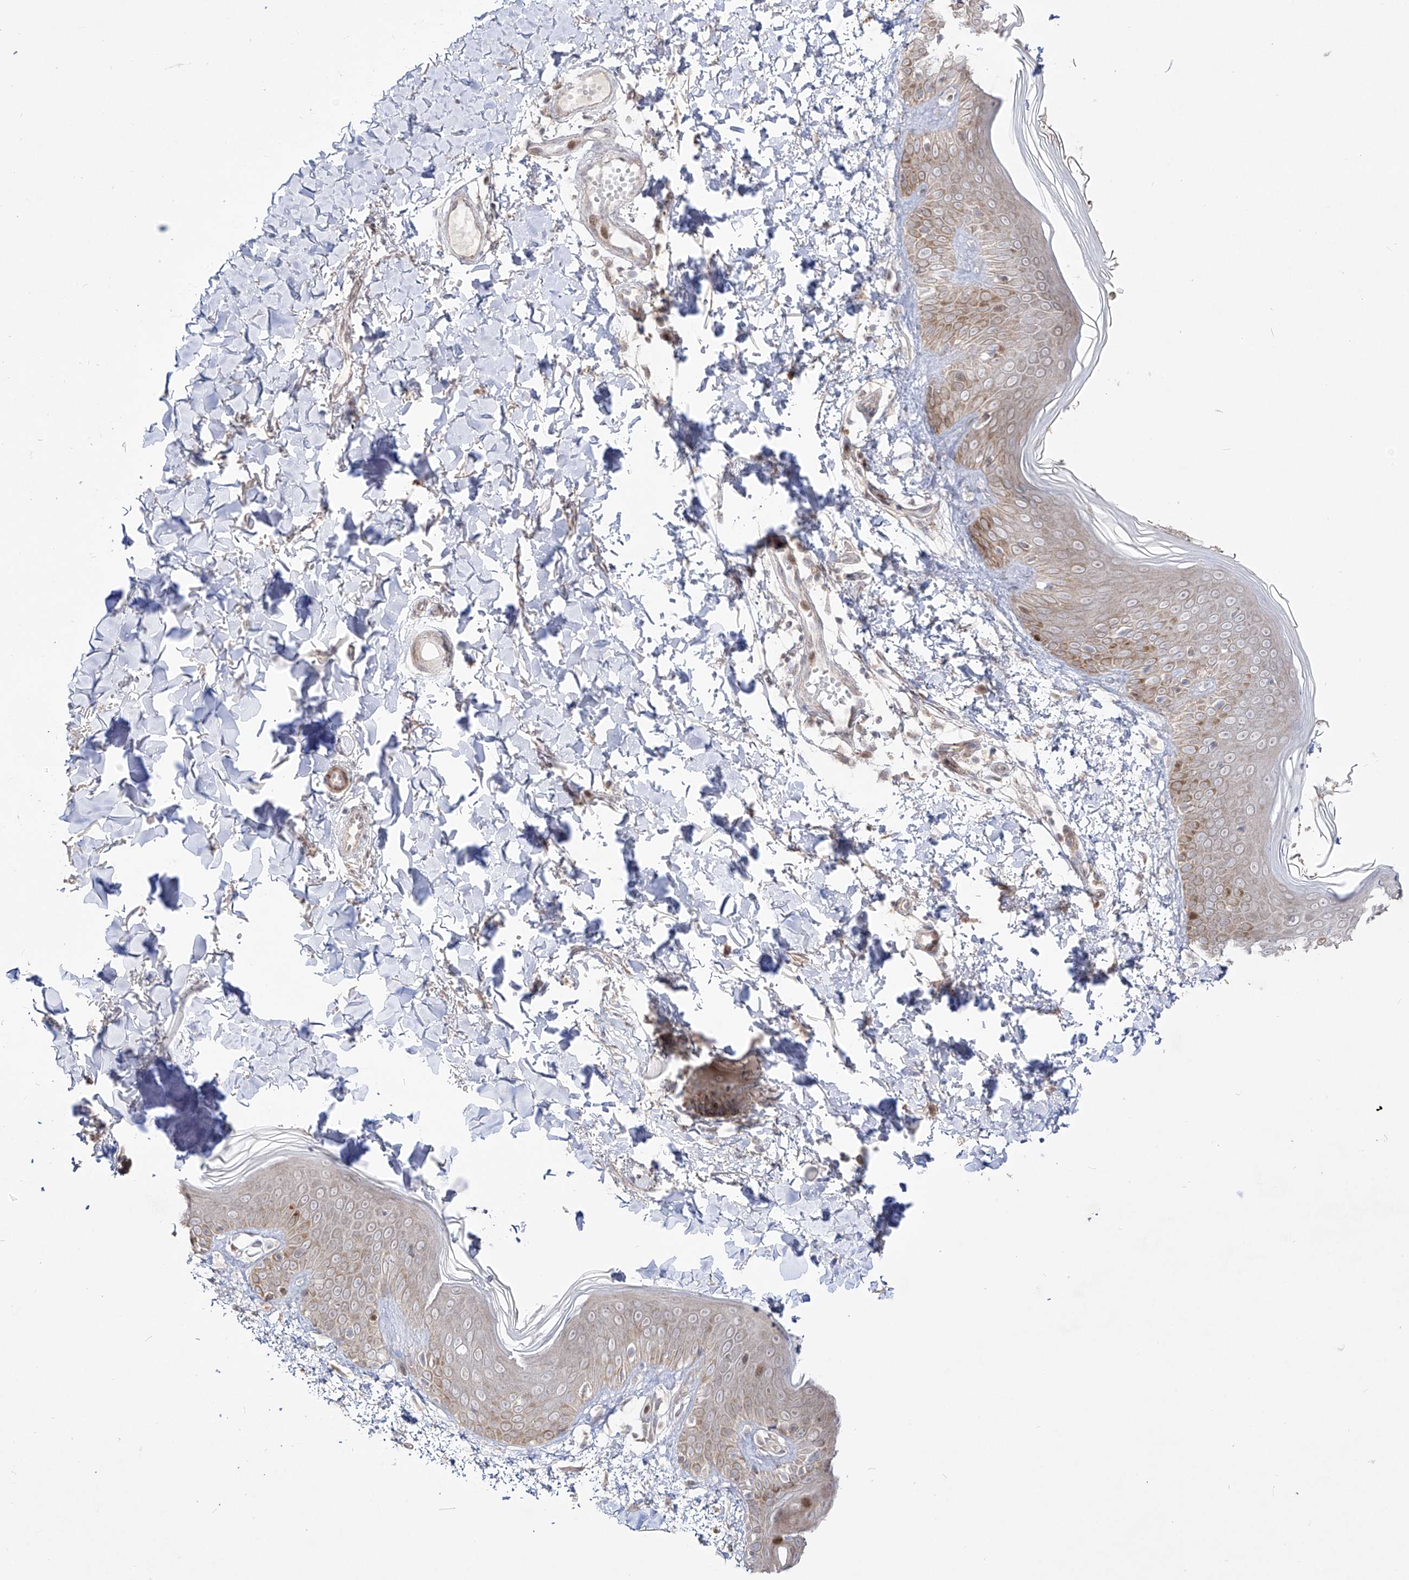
{"staining": {"intensity": "negative", "quantity": "none", "location": "none"}, "tissue": "skin", "cell_type": "Fibroblasts", "image_type": "normal", "snomed": [{"axis": "morphology", "description": "Normal tissue, NOS"}, {"axis": "topography", "description": "Skin"}], "caption": "Immunohistochemistry of normal skin exhibits no staining in fibroblasts.", "gene": "YKT6", "patient": {"sex": "male", "age": 37}}